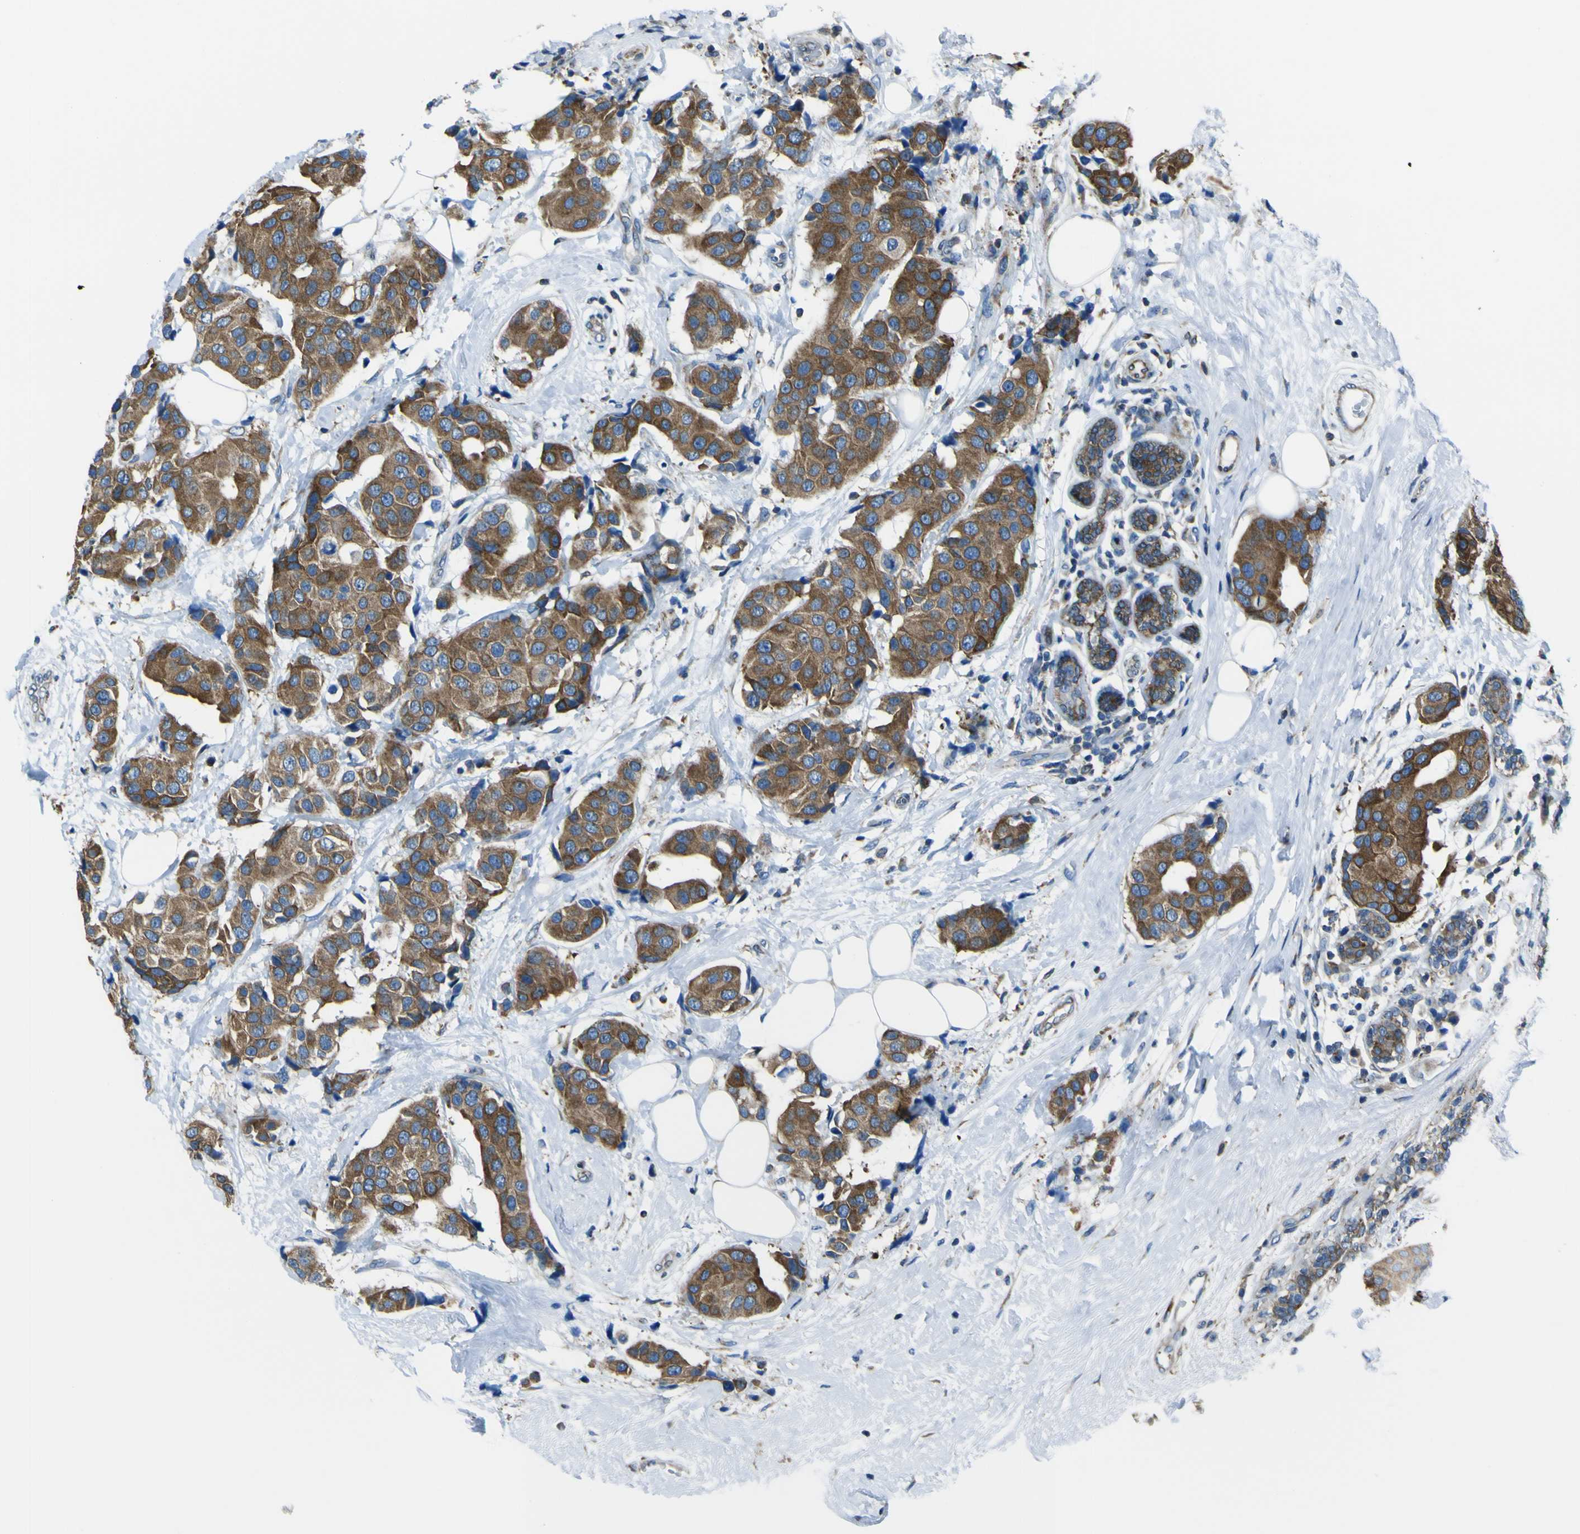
{"staining": {"intensity": "moderate", "quantity": ">75%", "location": "cytoplasmic/membranous"}, "tissue": "breast cancer", "cell_type": "Tumor cells", "image_type": "cancer", "snomed": [{"axis": "morphology", "description": "Normal tissue, NOS"}, {"axis": "morphology", "description": "Duct carcinoma"}, {"axis": "topography", "description": "Breast"}], "caption": "Tumor cells exhibit moderate cytoplasmic/membranous staining in about >75% of cells in breast cancer.", "gene": "STIM1", "patient": {"sex": "female", "age": 39}}